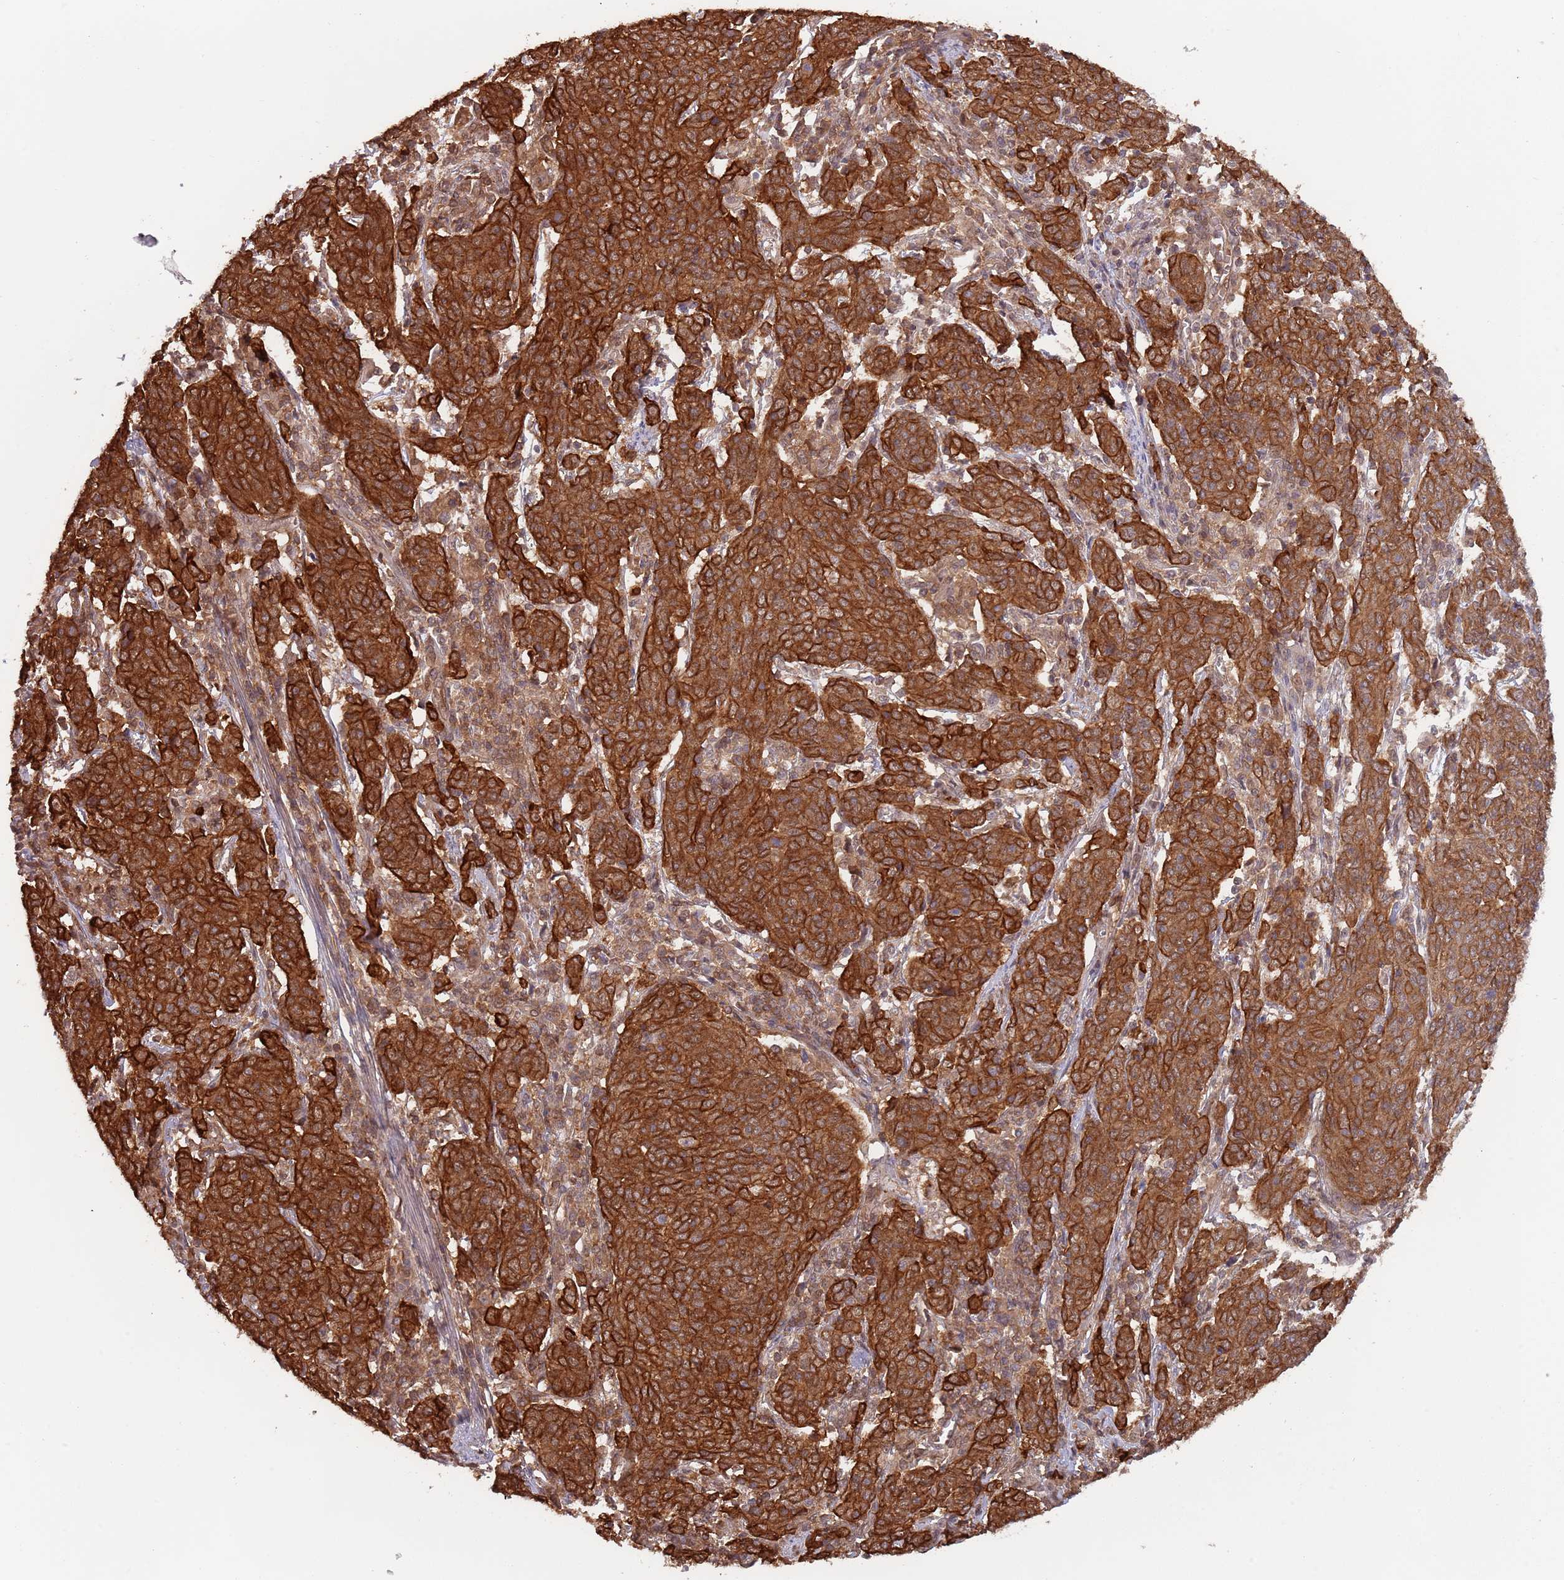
{"staining": {"intensity": "strong", "quantity": ">75%", "location": "cytoplasmic/membranous"}, "tissue": "cervical cancer", "cell_type": "Tumor cells", "image_type": "cancer", "snomed": [{"axis": "morphology", "description": "Squamous cell carcinoma, NOS"}, {"axis": "topography", "description": "Cervix"}], "caption": "Human squamous cell carcinoma (cervical) stained with a brown dye demonstrates strong cytoplasmic/membranous positive staining in approximately >75% of tumor cells.", "gene": "GSDMD", "patient": {"sex": "female", "age": 67}}